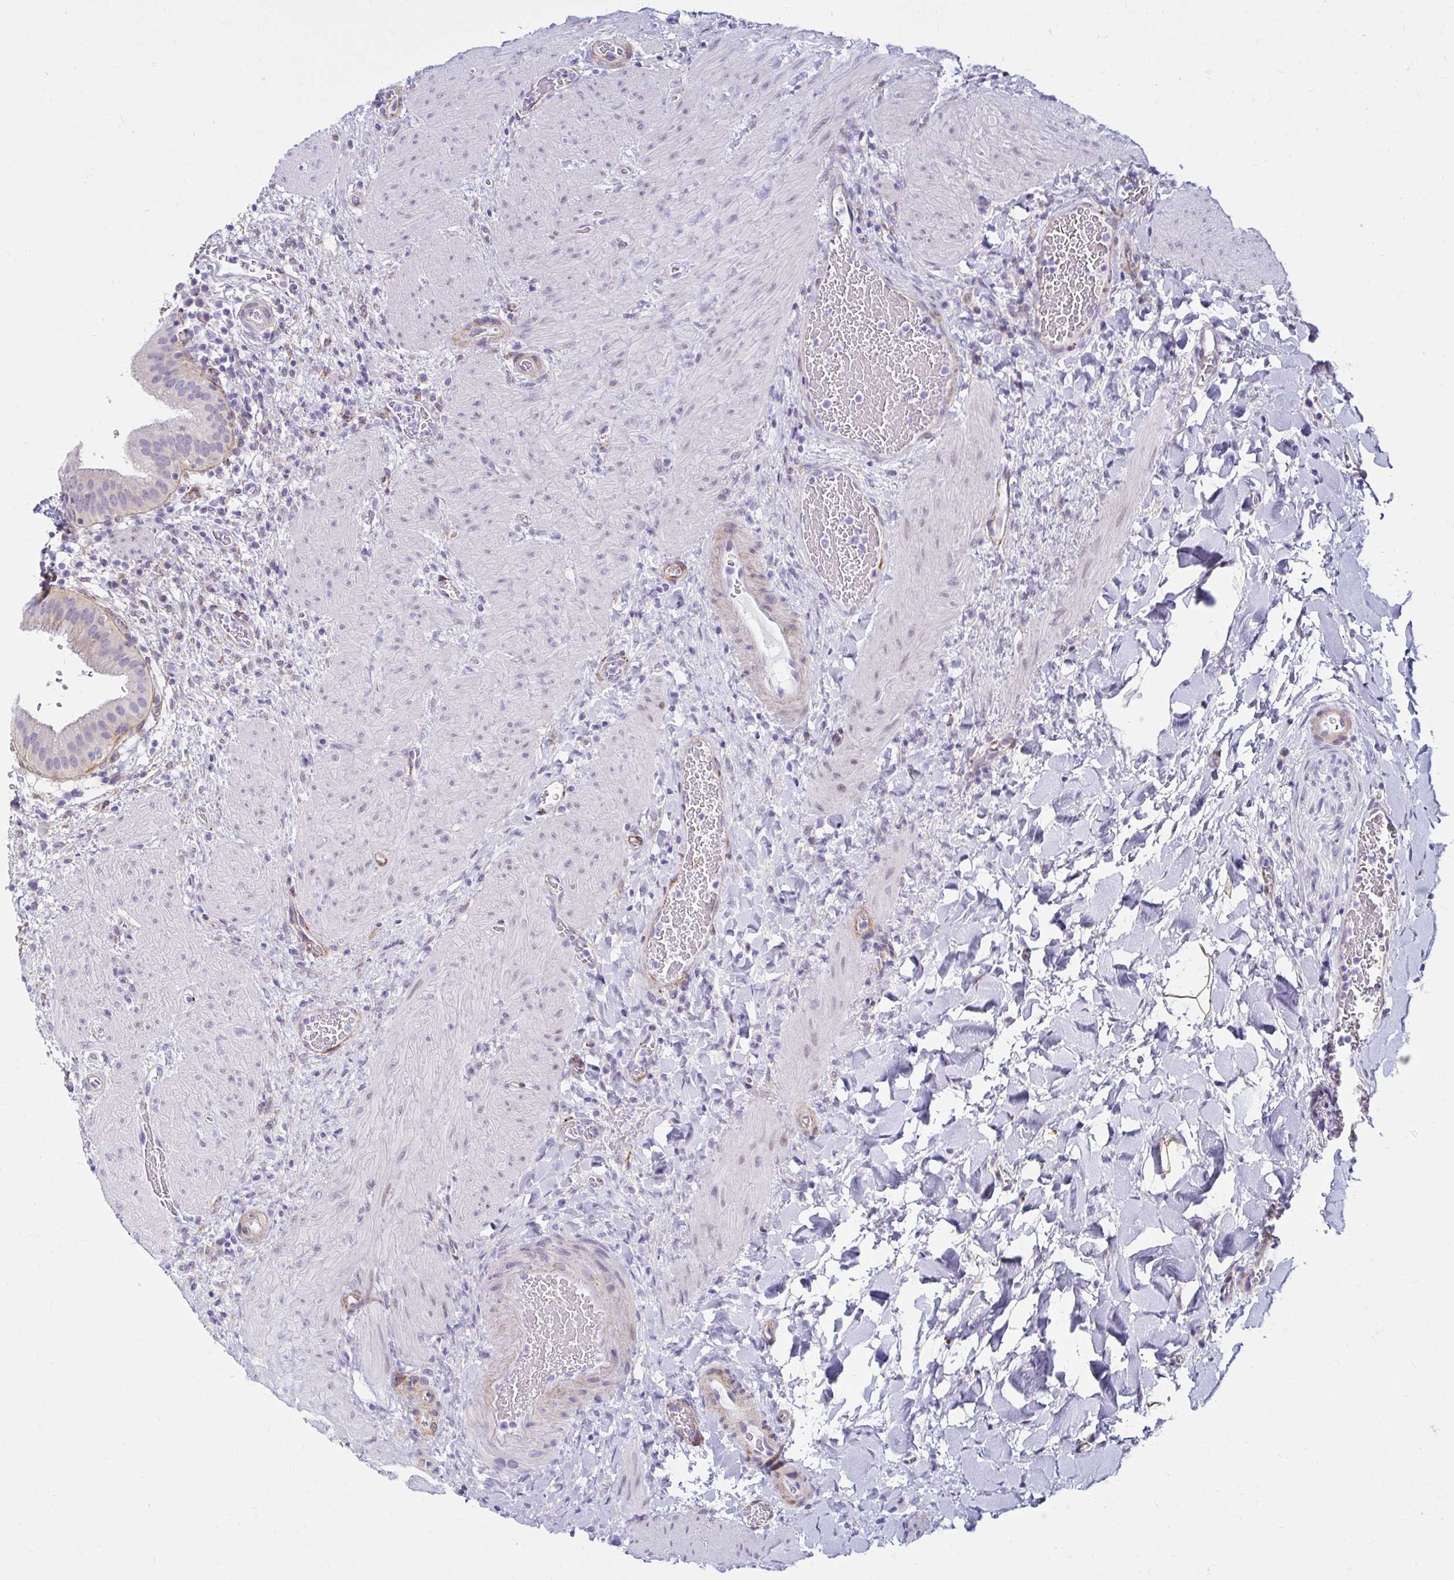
{"staining": {"intensity": "negative", "quantity": "none", "location": "none"}, "tissue": "gallbladder", "cell_type": "Glandular cells", "image_type": "normal", "snomed": [{"axis": "morphology", "description": "Normal tissue, NOS"}, {"axis": "topography", "description": "Gallbladder"}], "caption": "DAB (3,3'-diaminobenzidine) immunohistochemical staining of unremarkable gallbladder displays no significant staining in glandular cells.", "gene": "ANKRD62", "patient": {"sex": "male", "age": 26}}